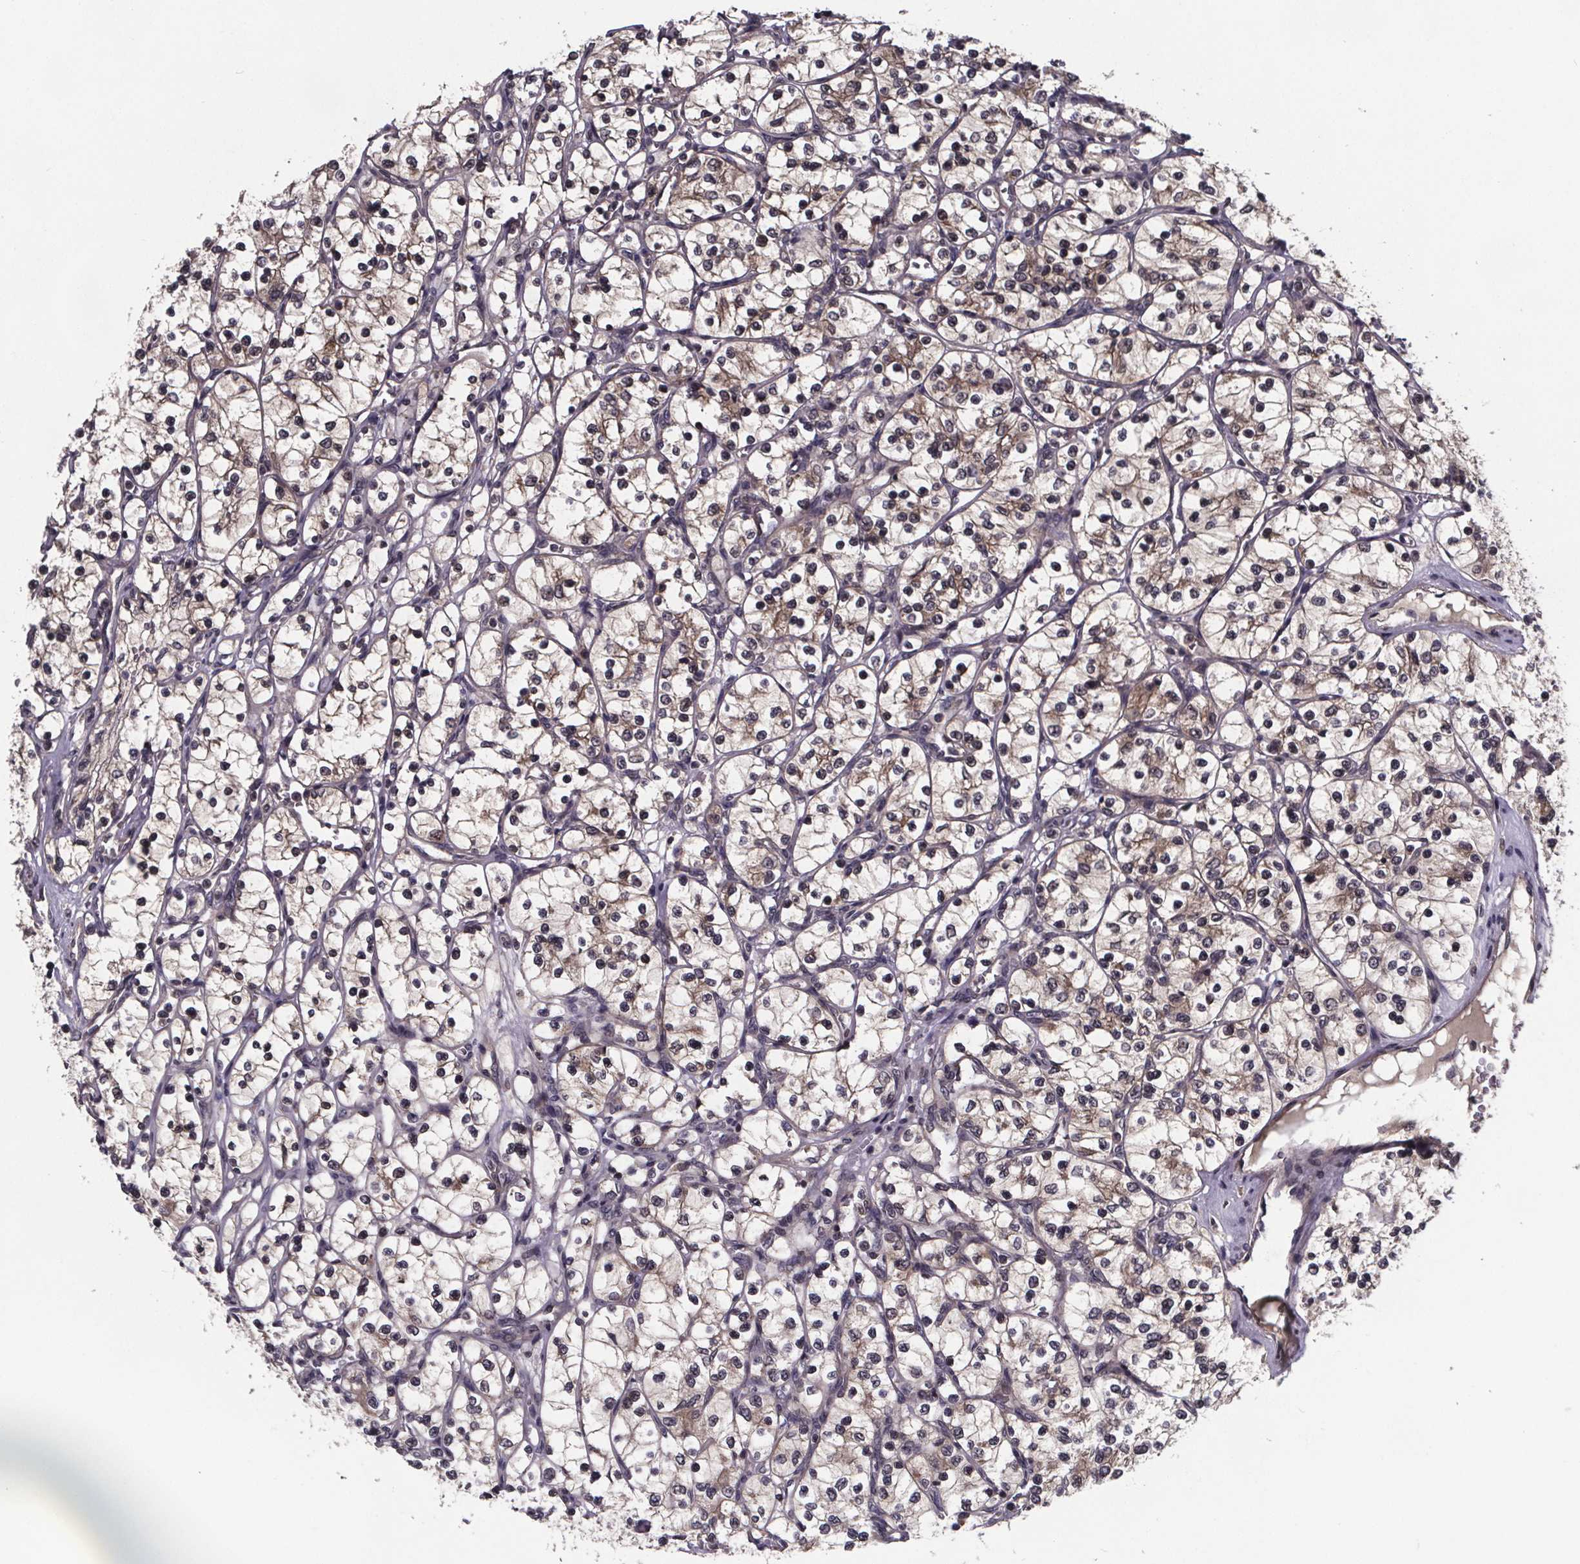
{"staining": {"intensity": "weak", "quantity": "<25%", "location": "cytoplasmic/membranous"}, "tissue": "renal cancer", "cell_type": "Tumor cells", "image_type": "cancer", "snomed": [{"axis": "morphology", "description": "Adenocarcinoma, NOS"}, {"axis": "topography", "description": "Kidney"}], "caption": "Micrograph shows no significant protein positivity in tumor cells of adenocarcinoma (renal).", "gene": "FN3KRP", "patient": {"sex": "female", "age": 69}}